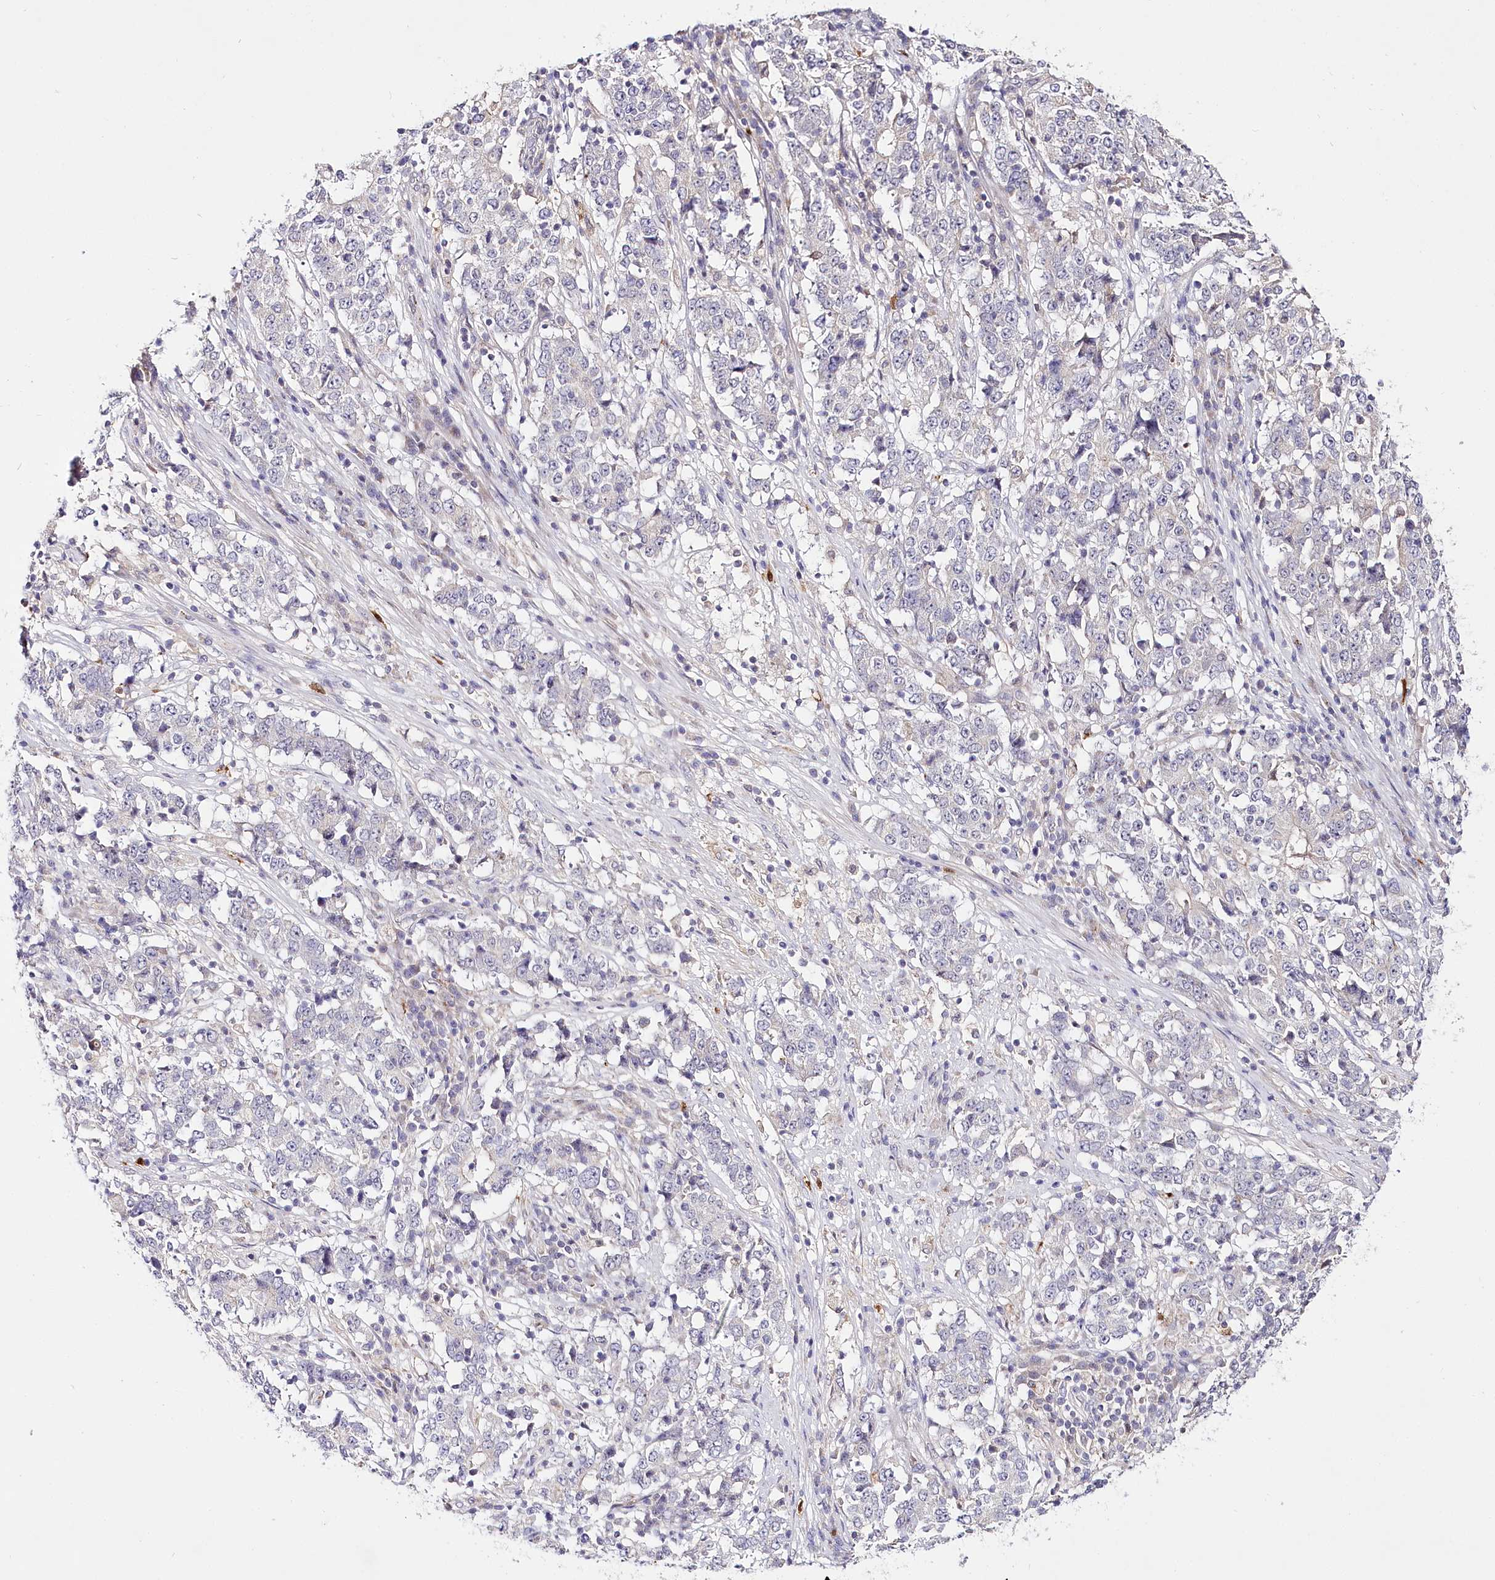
{"staining": {"intensity": "negative", "quantity": "none", "location": "none"}, "tissue": "stomach cancer", "cell_type": "Tumor cells", "image_type": "cancer", "snomed": [{"axis": "morphology", "description": "Adenocarcinoma, NOS"}, {"axis": "topography", "description": "Stomach"}], "caption": "Human adenocarcinoma (stomach) stained for a protein using immunohistochemistry displays no expression in tumor cells.", "gene": "VWA5A", "patient": {"sex": "male", "age": 59}}